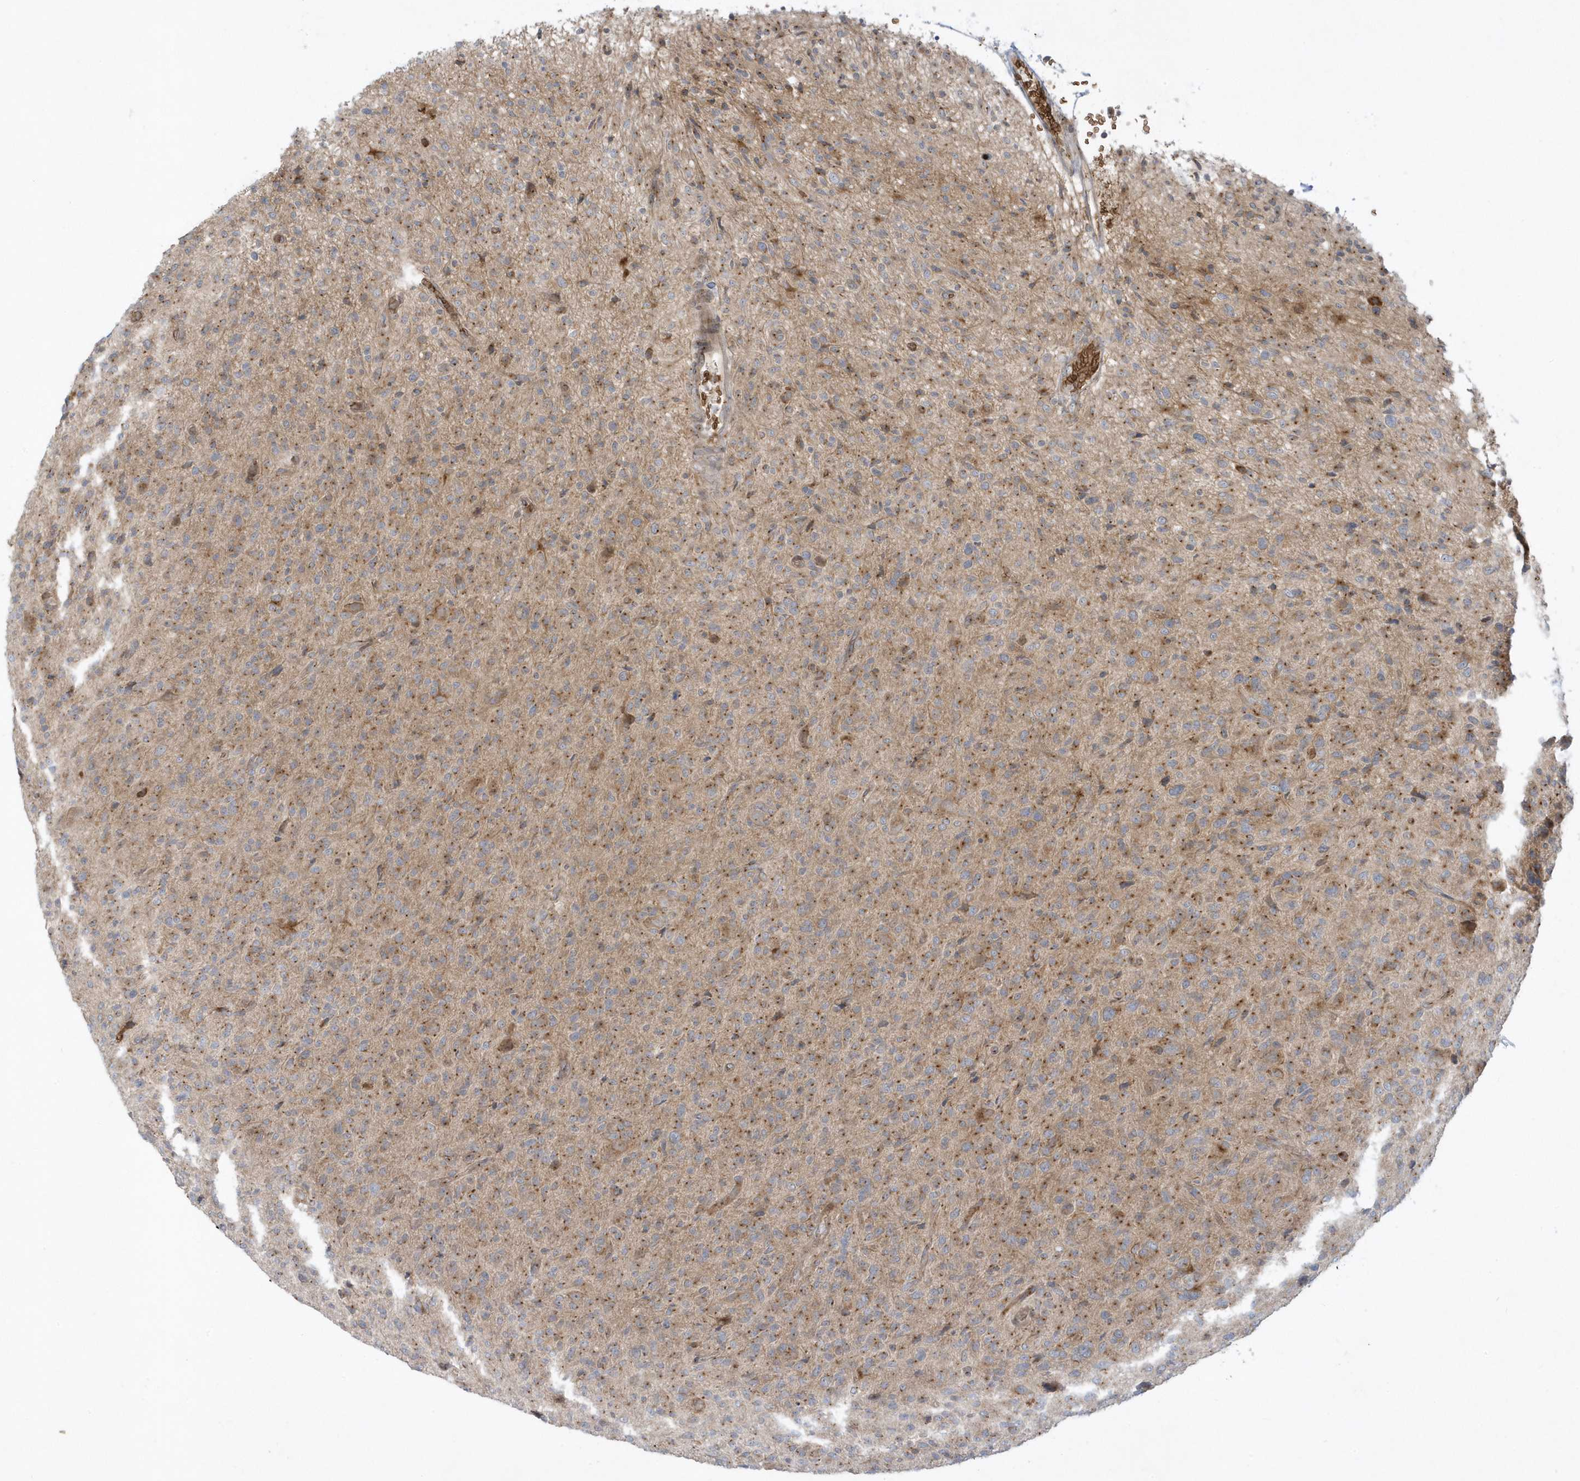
{"staining": {"intensity": "moderate", "quantity": "25%-75%", "location": "cytoplasmic/membranous"}, "tissue": "glioma", "cell_type": "Tumor cells", "image_type": "cancer", "snomed": [{"axis": "morphology", "description": "Glioma, malignant, High grade"}, {"axis": "topography", "description": "Brain"}], "caption": "Approximately 25%-75% of tumor cells in malignant glioma (high-grade) display moderate cytoplasmic/membranous protein expression as visualized by brown immunohistochemical staining.", "gene": "RPP40", "patient": {"sex": "female", "age": 57}}